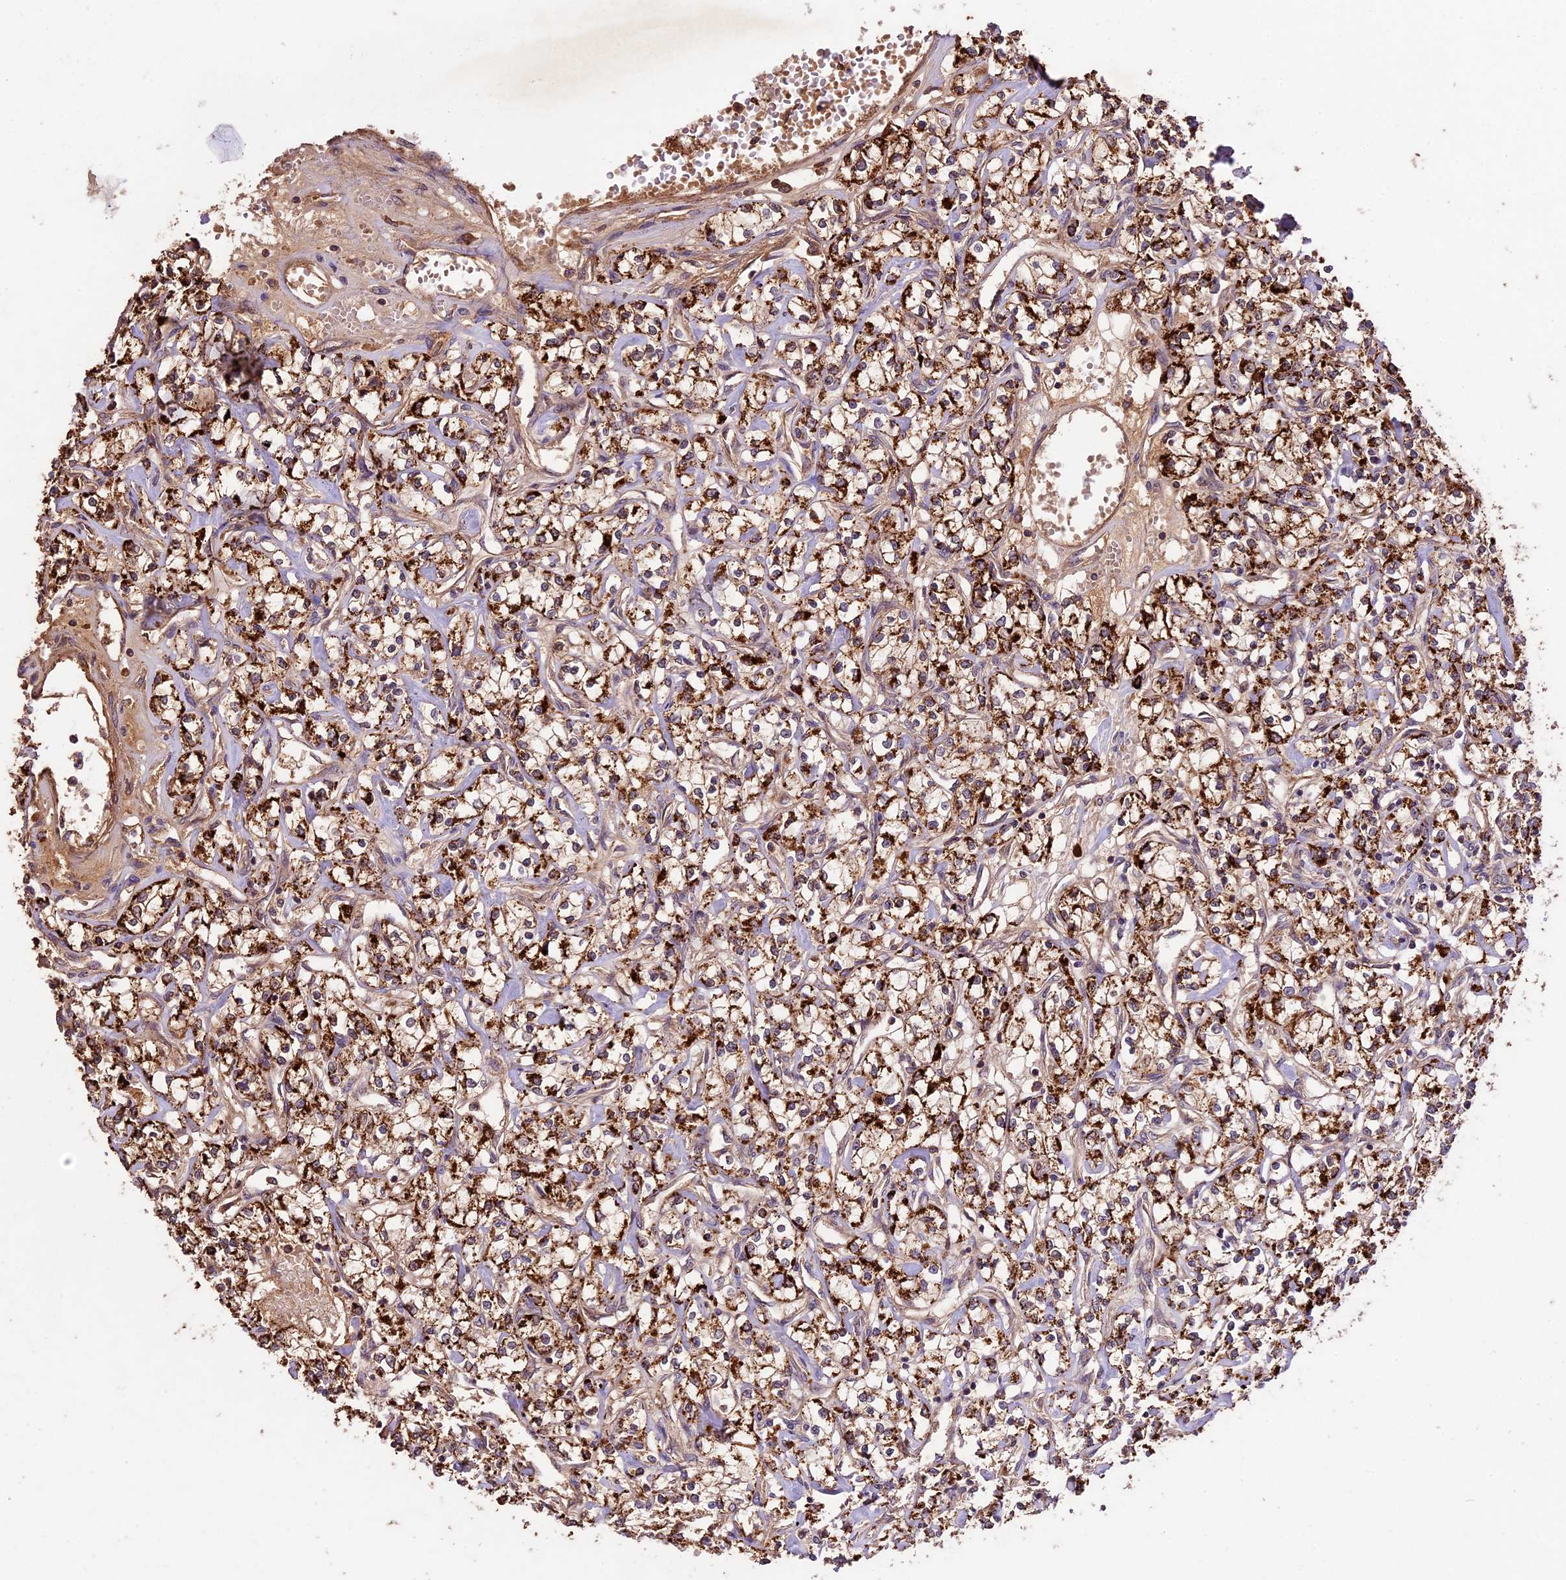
{"staining": {"intensity": "strong", "quantity": ">75%", "location": "cytoplasmic/membranous"}, "tissue": "renal cancer", "cell_type": "Tumor cells", "image_type": "cancer", "snomed": [{"axis": "morphology", "description": "Adenocarcinoma, NOS"}, {"axis": "topography", "description": "Kidney"}], "caption": "Immunohistochemistry (IHC) of human adenocarcinoma (renal) displays high levels of strong cytoplasmic/membranous expression in approximately >75% of tumor cells.", "gene": "CRLF1", "patient": {"sex": "female", "age": 59}}